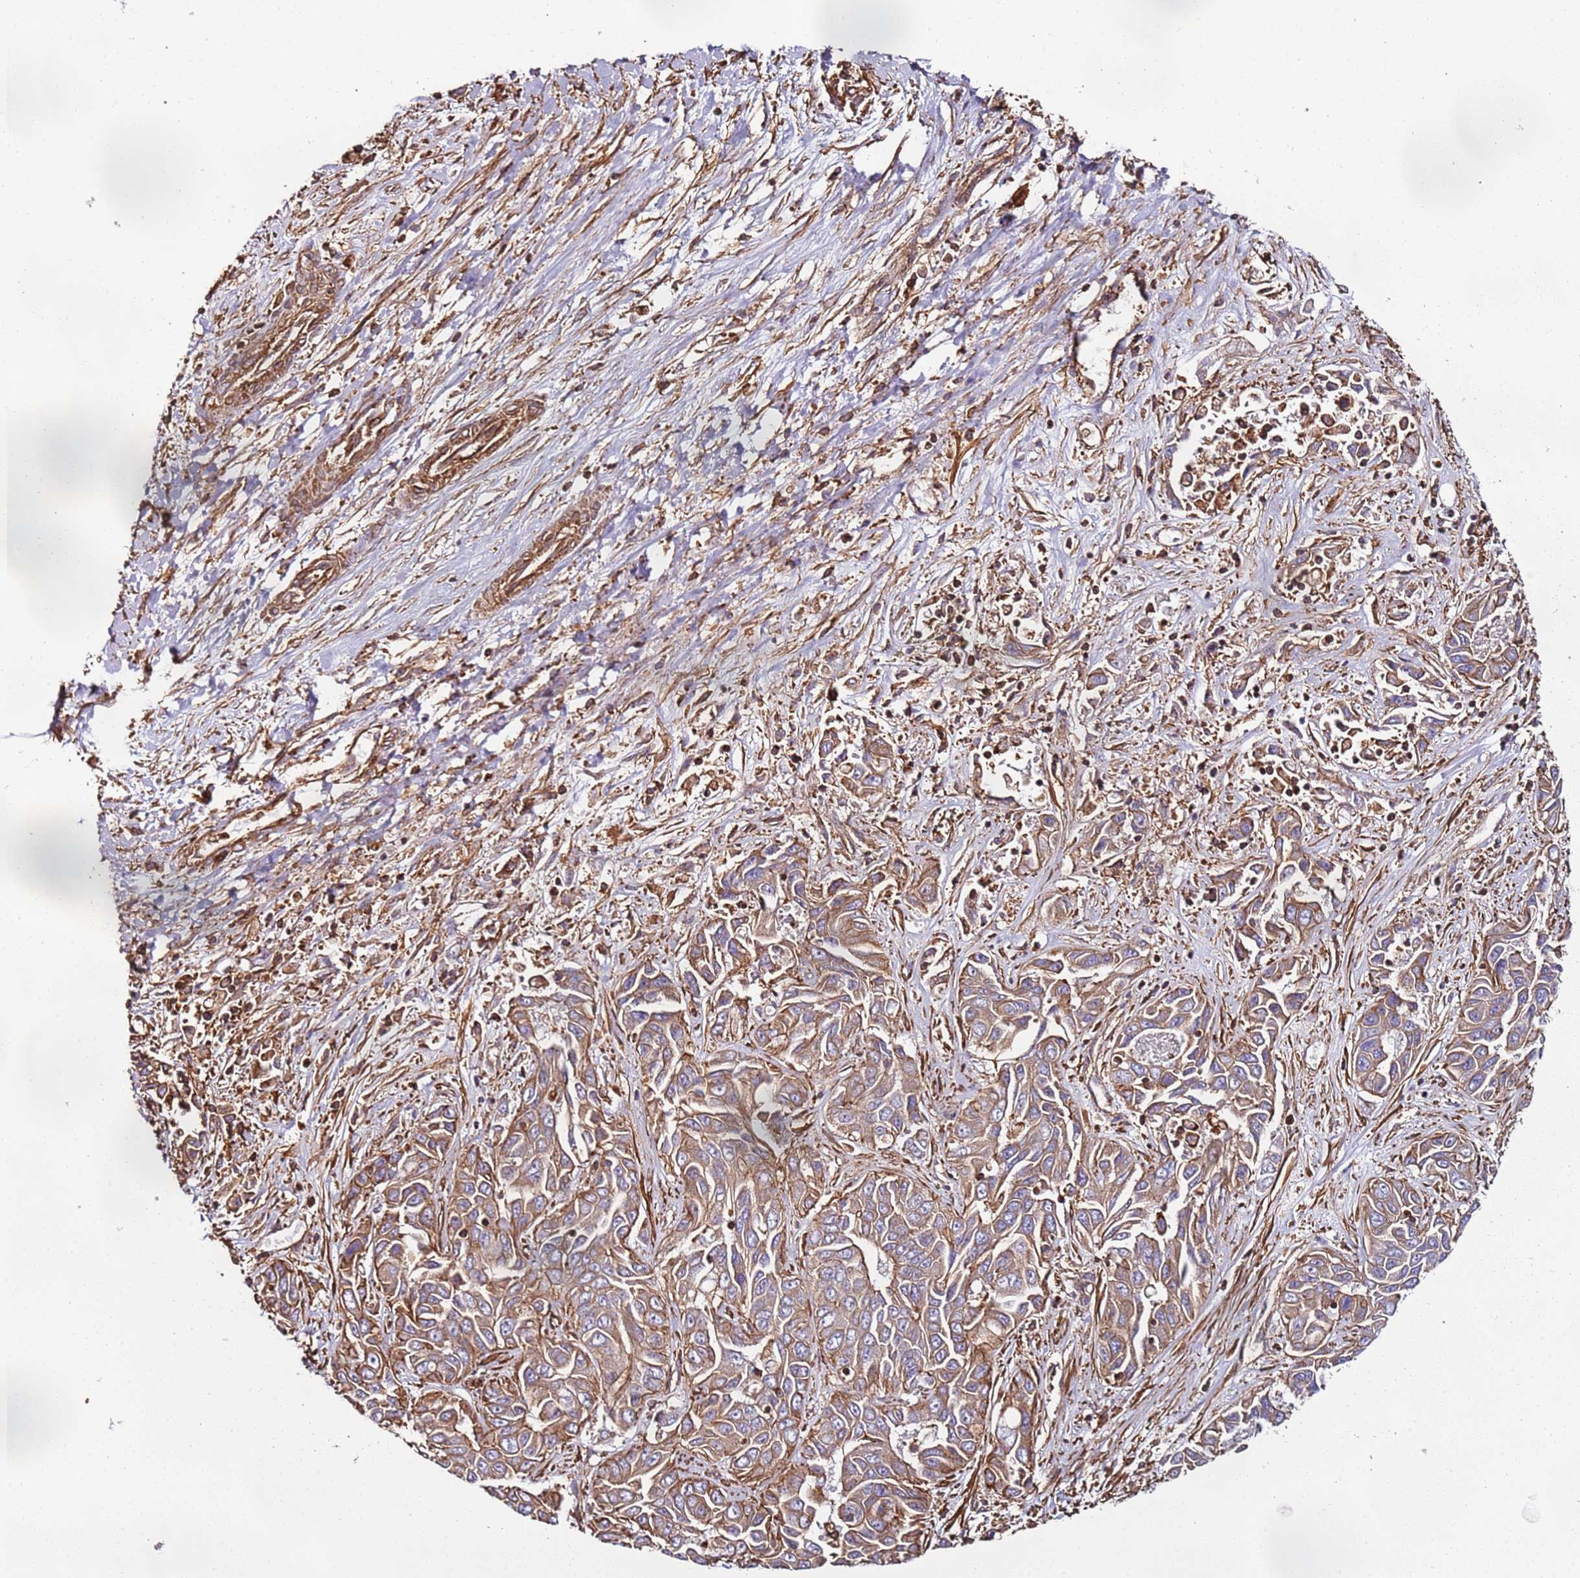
{"staining": {"intensity": "moderate", "quantity": ">75%", "location": "cytoplasmic/membranous"}, "tissue": "liver cancer", "cell_type": "Tumor cells", "image_type": "cancer", "snomed": [{"axis": "morphology", "description": "Cholangiocarcinoma"}, {"axis": "topography", "description": "Liver"}], "caption": "Immunohistochemistry image of neoplastic tissue: cholangiocarcinoma (liver) stained using immunohistochemistry (IHC) reveals medium levels of moderate protein expression localized specifically in the cytoplasmic/membranous of tumor cells, appearing as a cytoplasmic/membranous brown color.", "gene": "CYP2U1", "patient": {"sex": "female", "age": 52}}